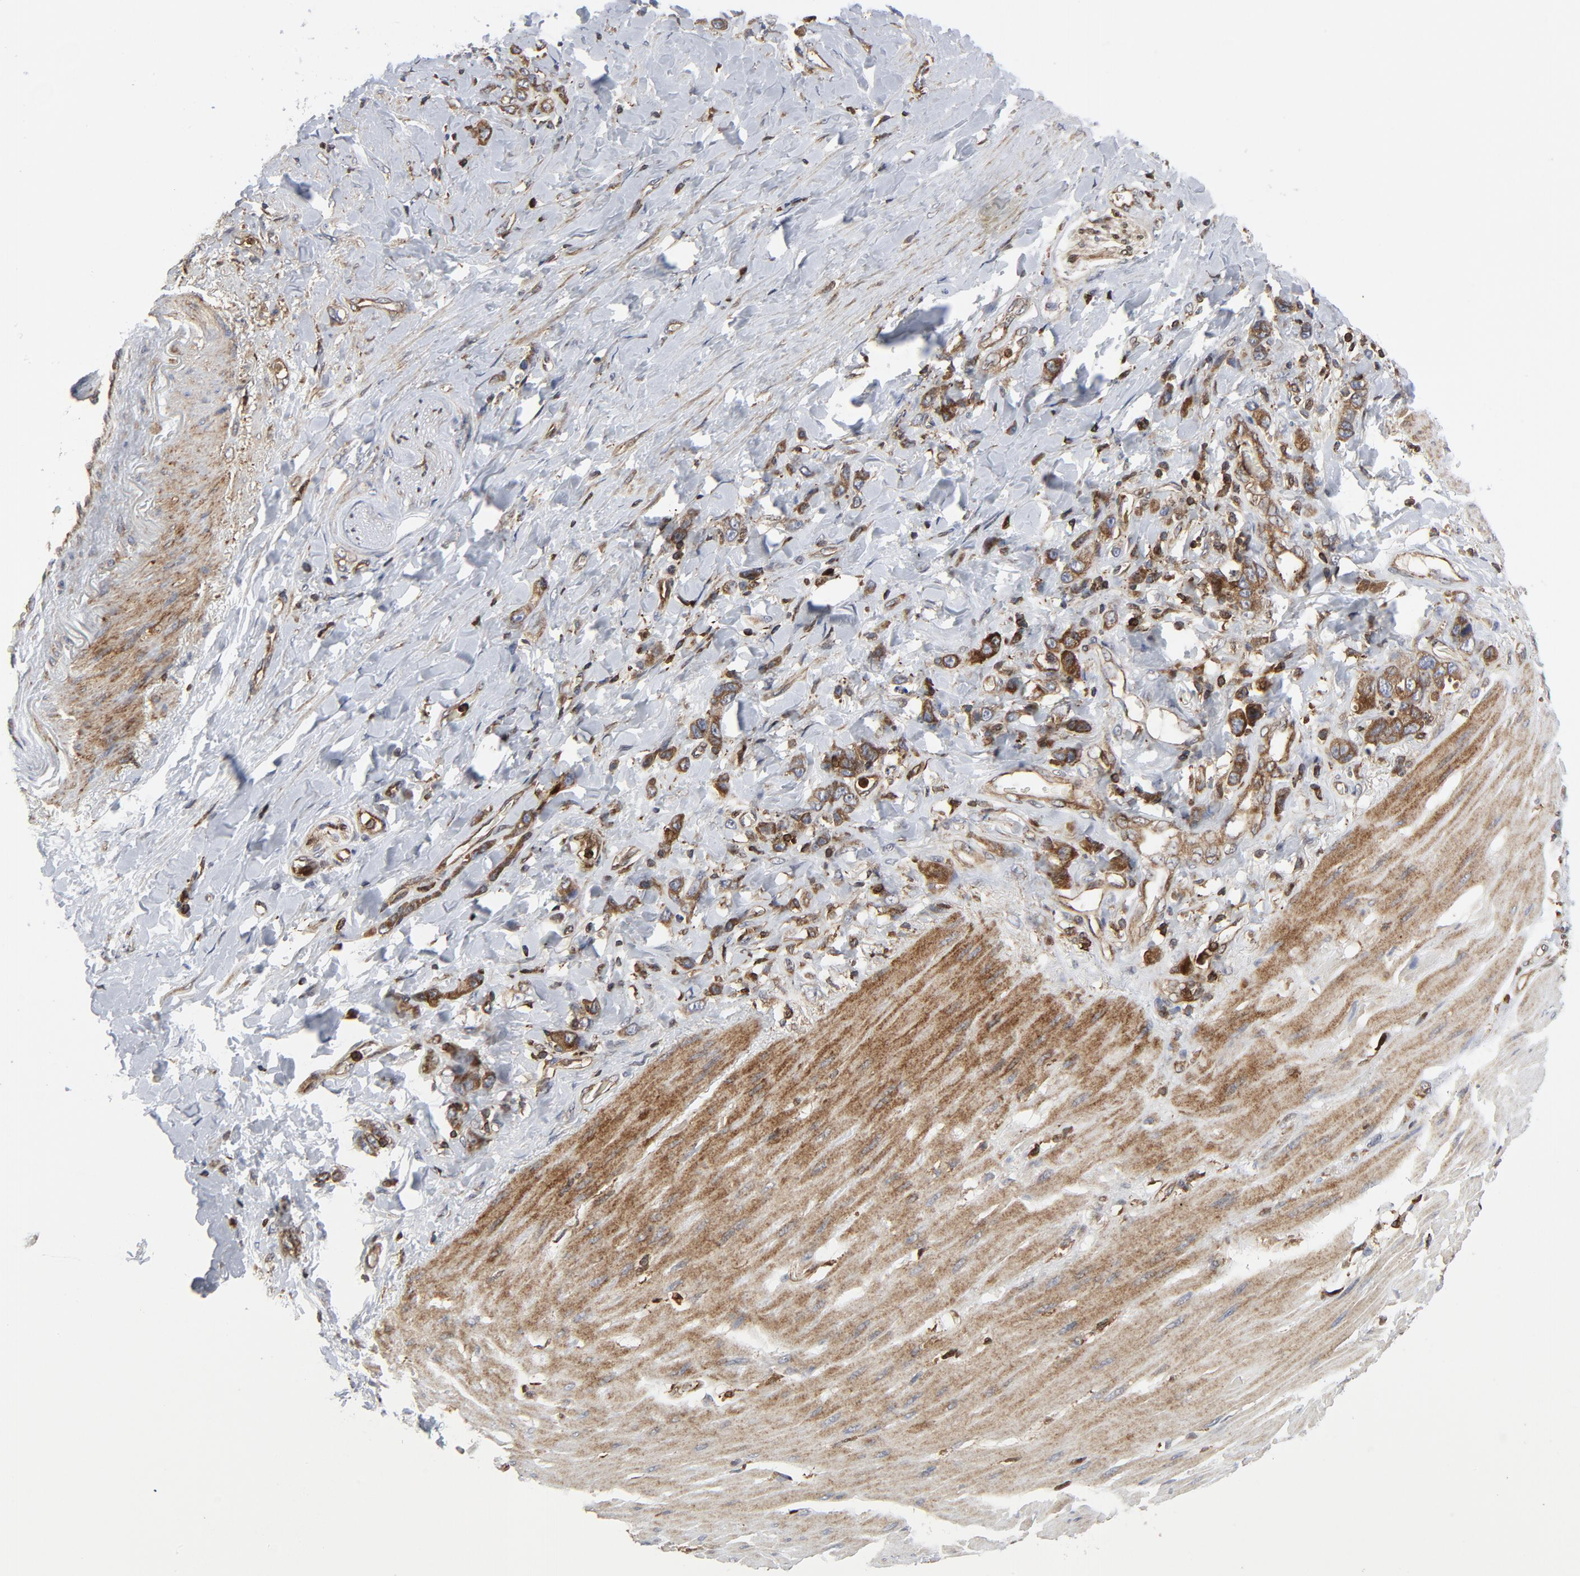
{"staining": {"intensity": "moderate", "quantity": ">75%", "location": "cytoplasmic/membranous"}, "tissue": "stomach cancer", "cell_type": "Tumor cells", "image_type": "cancer", "snomed": [{"axis": "morphology", "description": "Normal tissue, NOS"}, {"axis": "morphology", "description": "Adenocarcinoma, NOS"}, {"axis": "topography", "description": "Stomach"}], "caption": "This photomicrograph shows adenocarcinoma (stomach) stained with immunohistochemistry (IHC) to label a protein in brown. The cytoplasmic/membranous of tumor cells show moderate positivity for the protein. Nuclei are counter-stained blue.", "gene": "YES1", "patient": {"sex": "male", "age": 82}}